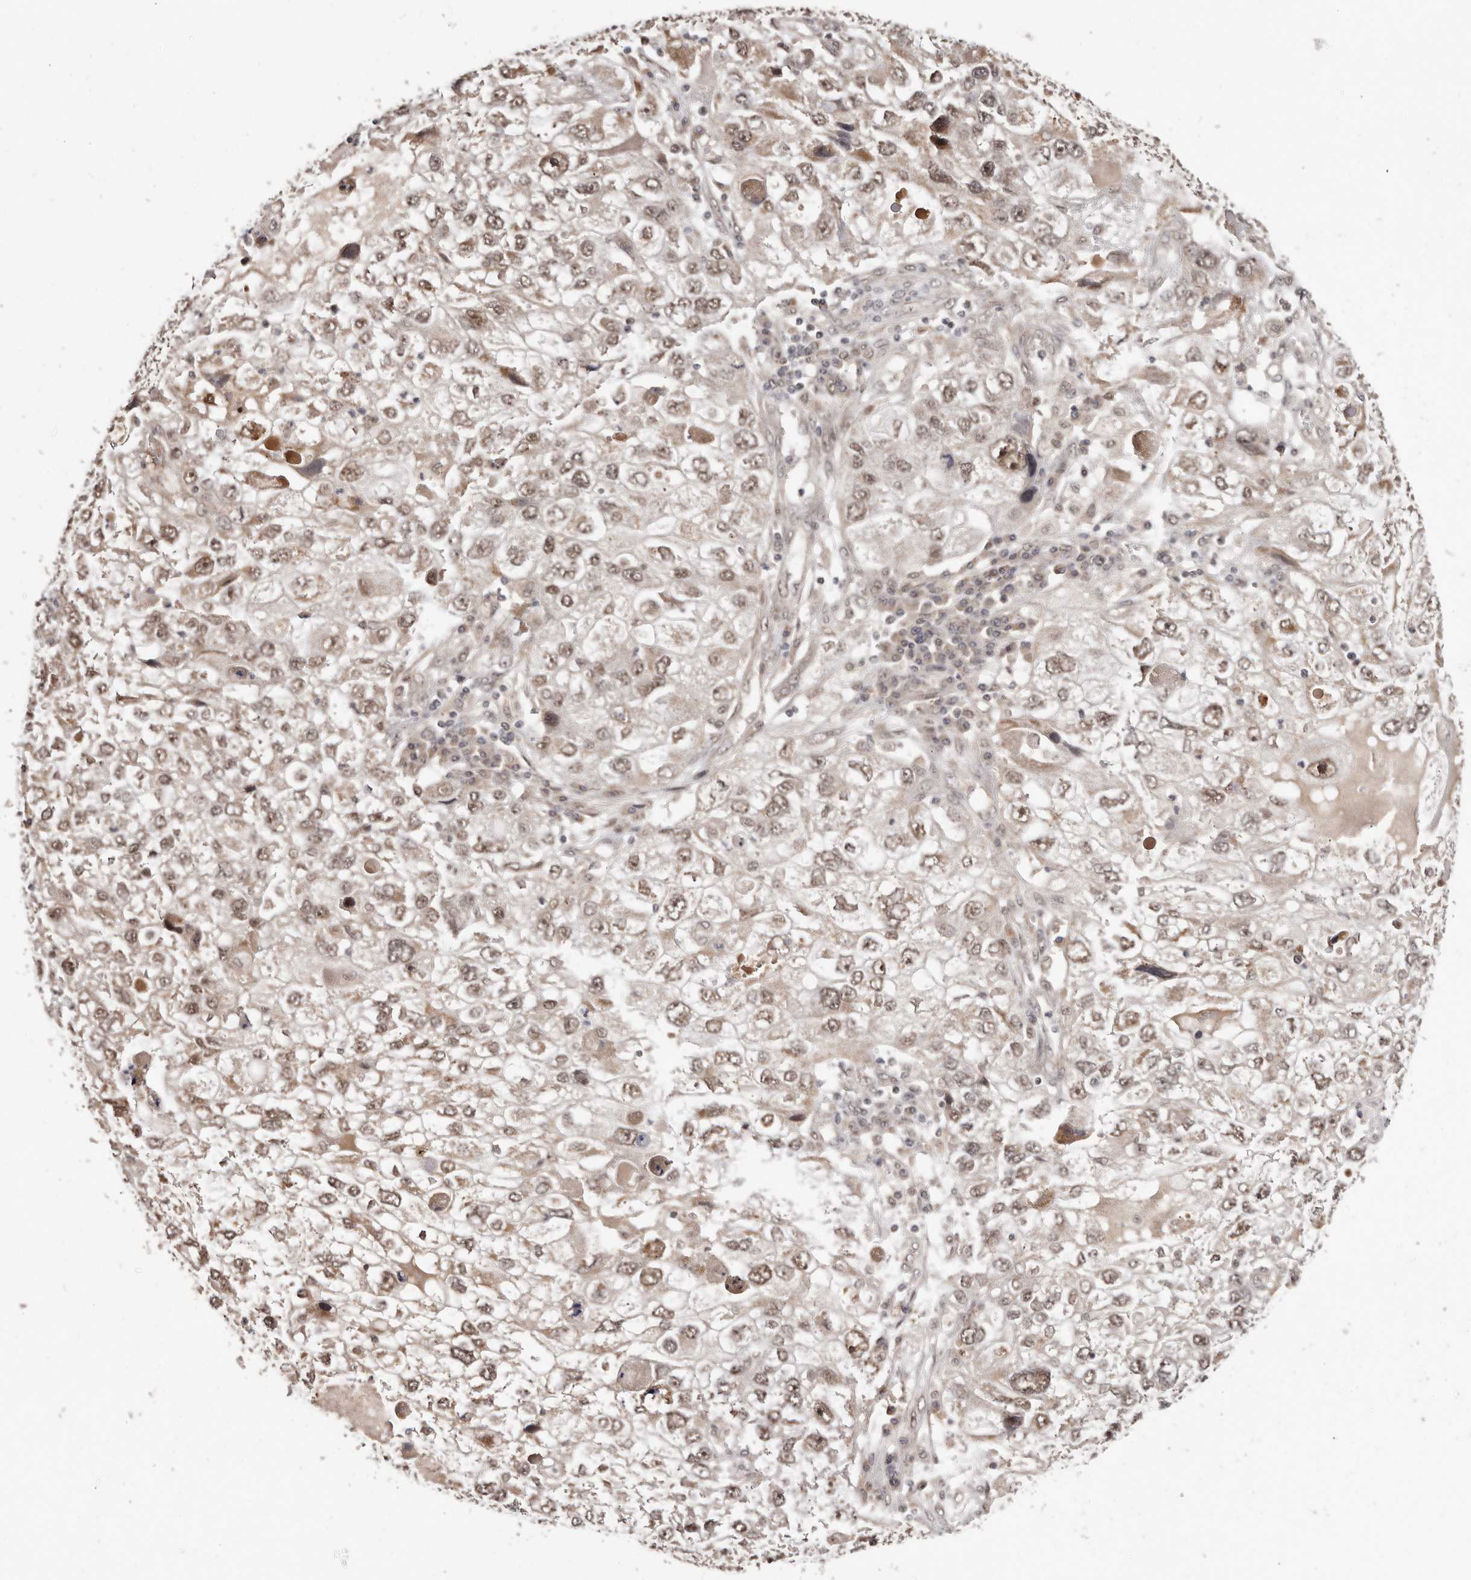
{"staining": {"intensity": "weak", "quantity": ">75%", "location": "nuclear"}, "tissue": "endometrial cancer", "cell_type": "Tumor cells", "image_type": "cancer", "snomed": [{"axis": "morphology", "description": "Adenocarcinoma, NOS"}, {"axis": "topography", "description": "Endometrium"}], "caption": "IHC staining of endometrial cancer (adenocarcinoma), which shows low levels of weak nuclear staining in about >75% of tumor cells indicating weak nuclear protein staining. The staining was performed using DAB (3,3'-diaminobenzidine) (brown) for protein detection and nuclei were counterstained in hematoxylin (blue).", "gene": "MED8", "patient": {"sex": "female", "age": 49}}